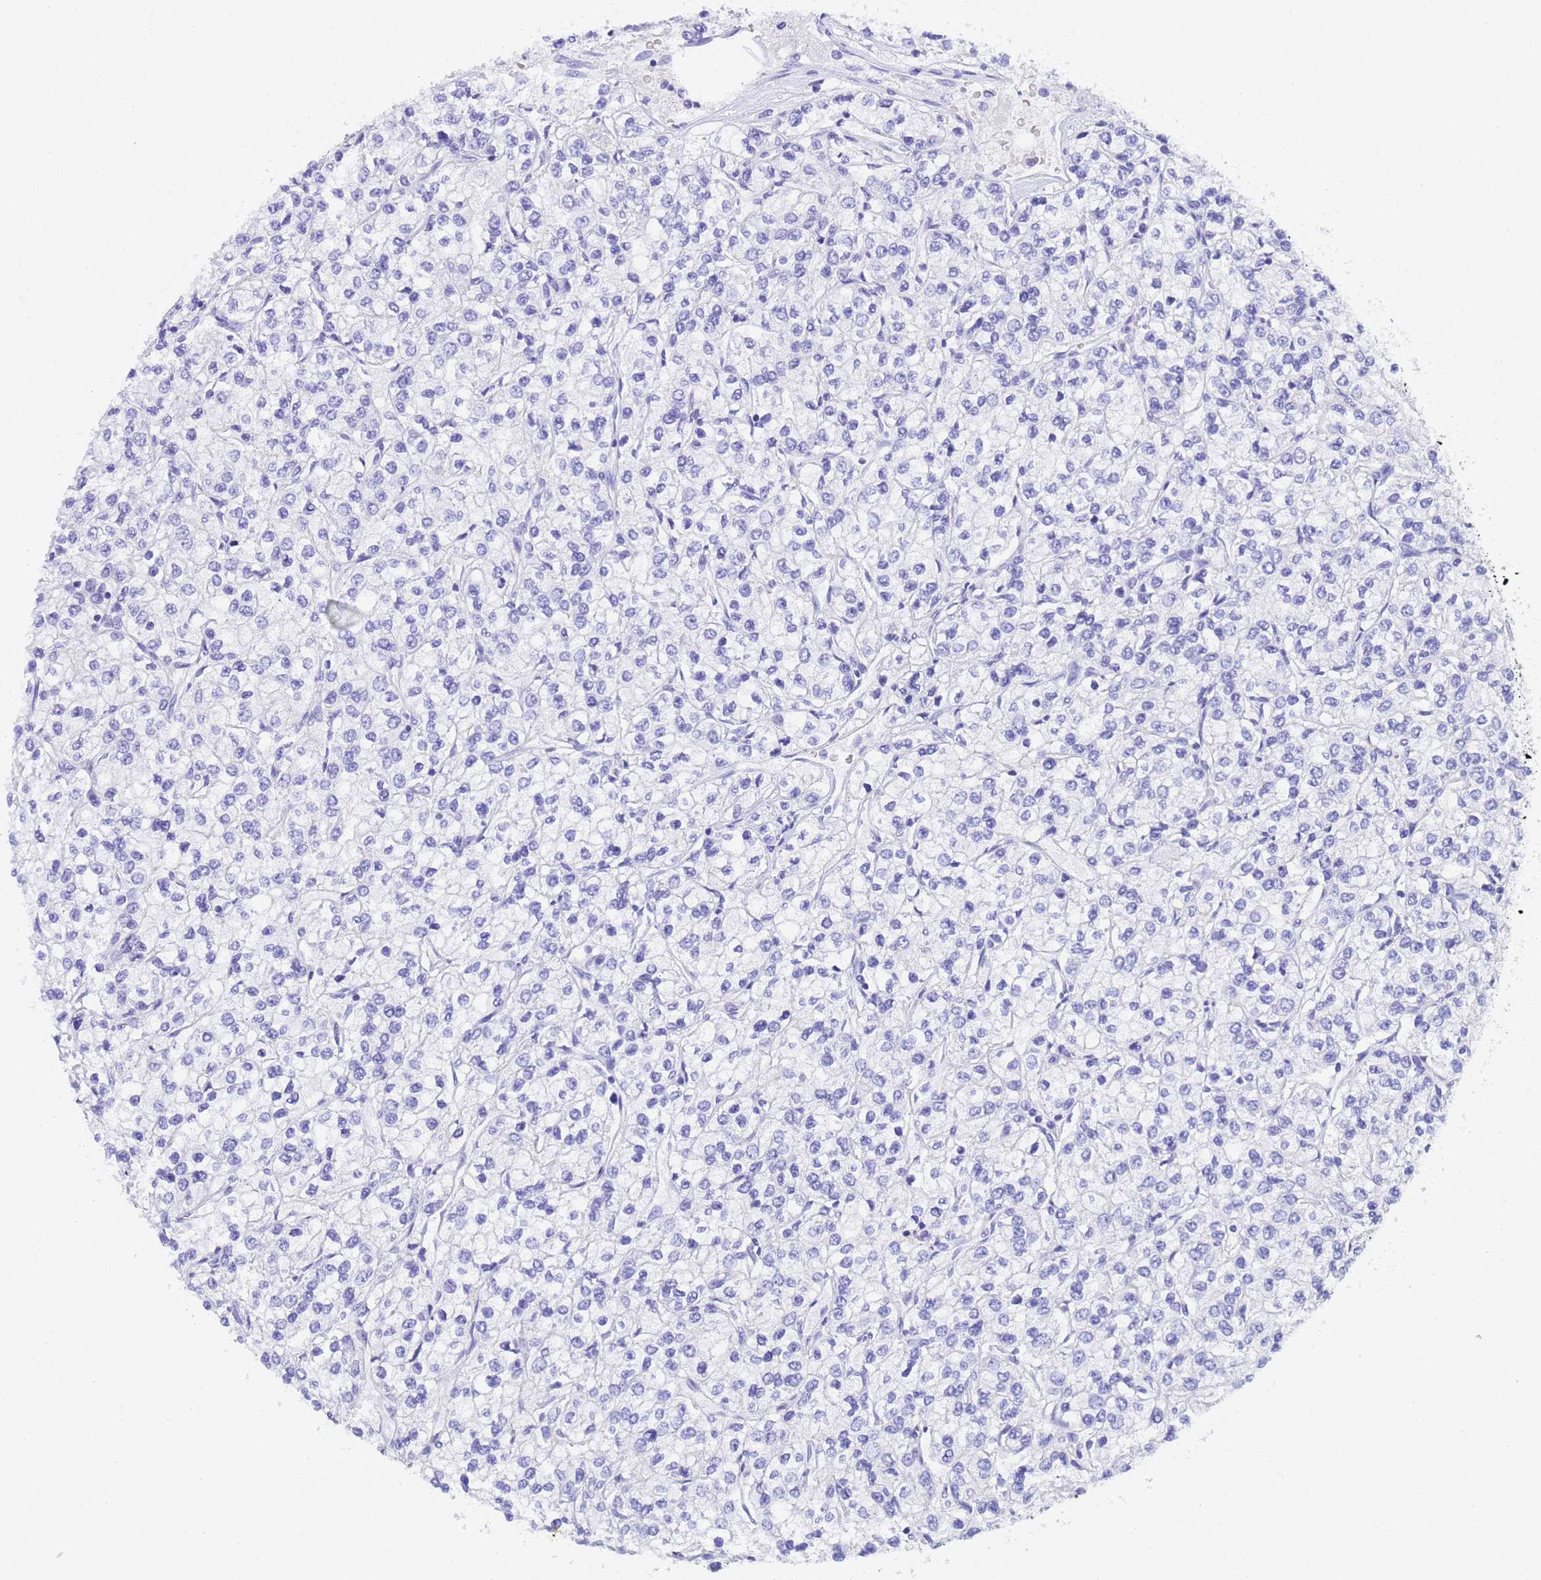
{"staining": {"intensity": "negative", "quantity": "none", "location": "none"}, "tissue": "renal cancer", "cell_type": "Tumor cells", "image_type": "cancer", "snomed": [{"axis": "morphology", "description": "Adenocarcinoma, NOS"}, {"axis": "topography", "description": "Kidney"}], "caption": "This is an immunohistochemistry (IHC) histopathology image of renal cancer (adenocarcinoma). There is no positivity in tumor cells.", "gene": "STATH", "patient": {"sex": "male", "age": 80}}